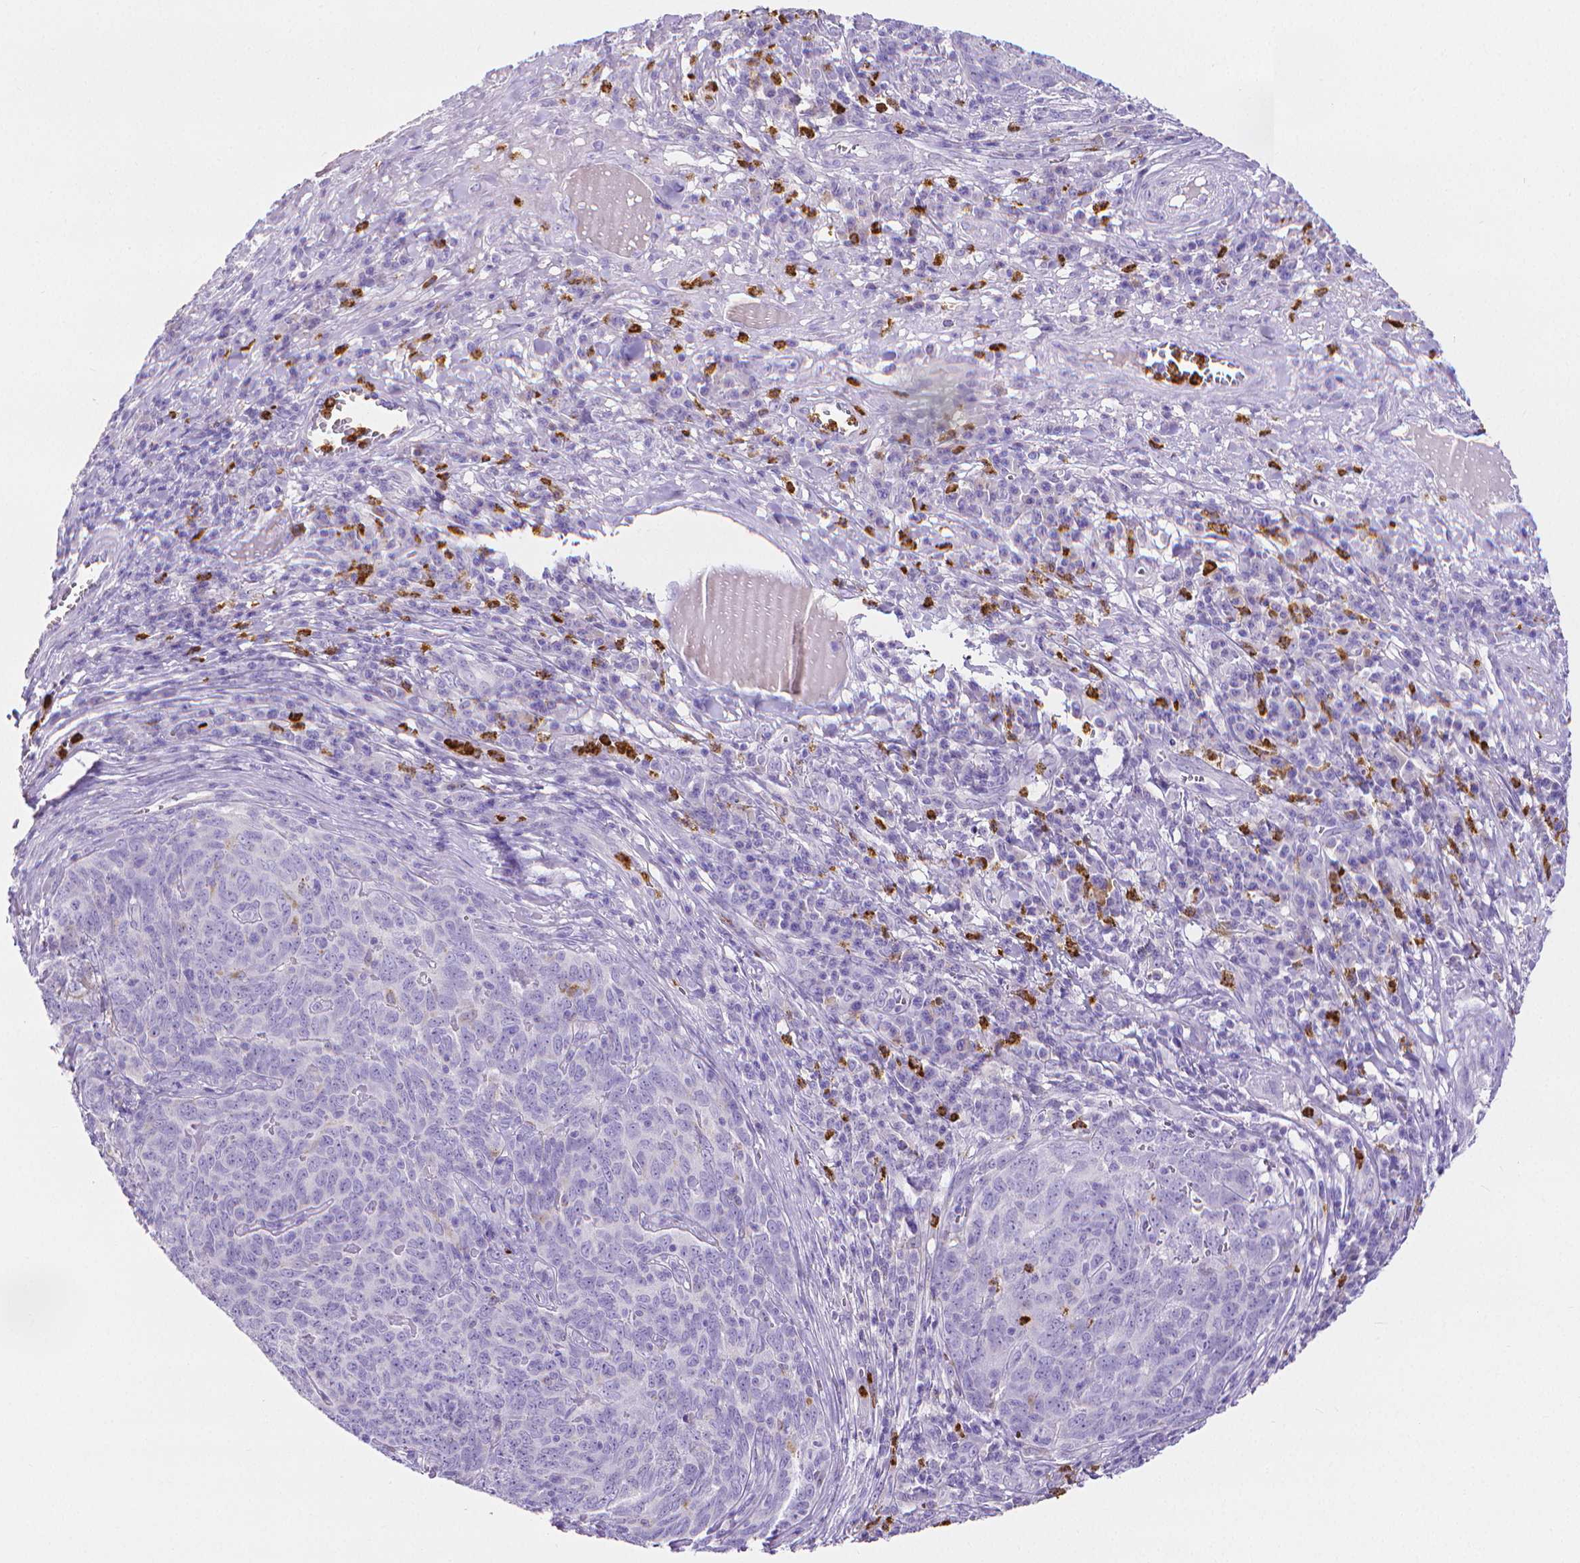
{"staining": {"intensity": "negative", "quantity": "none", "location": "none"}, "tissue": "skin cancer", "cell_type": "Tumor cells", "image_type": "cancer", "snomed": [{"axis": "morphology", "description": "Squamous cell carcinoma, NOS"}, {"axis": "topography", "description": "Skin"}, {"axis": "topography", "description": "Anal"}], "caption": "A photomicrograph of human skin squamous cell carcinoma is negative for staining in tumor cells.", "gene": "MMP9", "patient": {"sex": "female", "age": 51}}